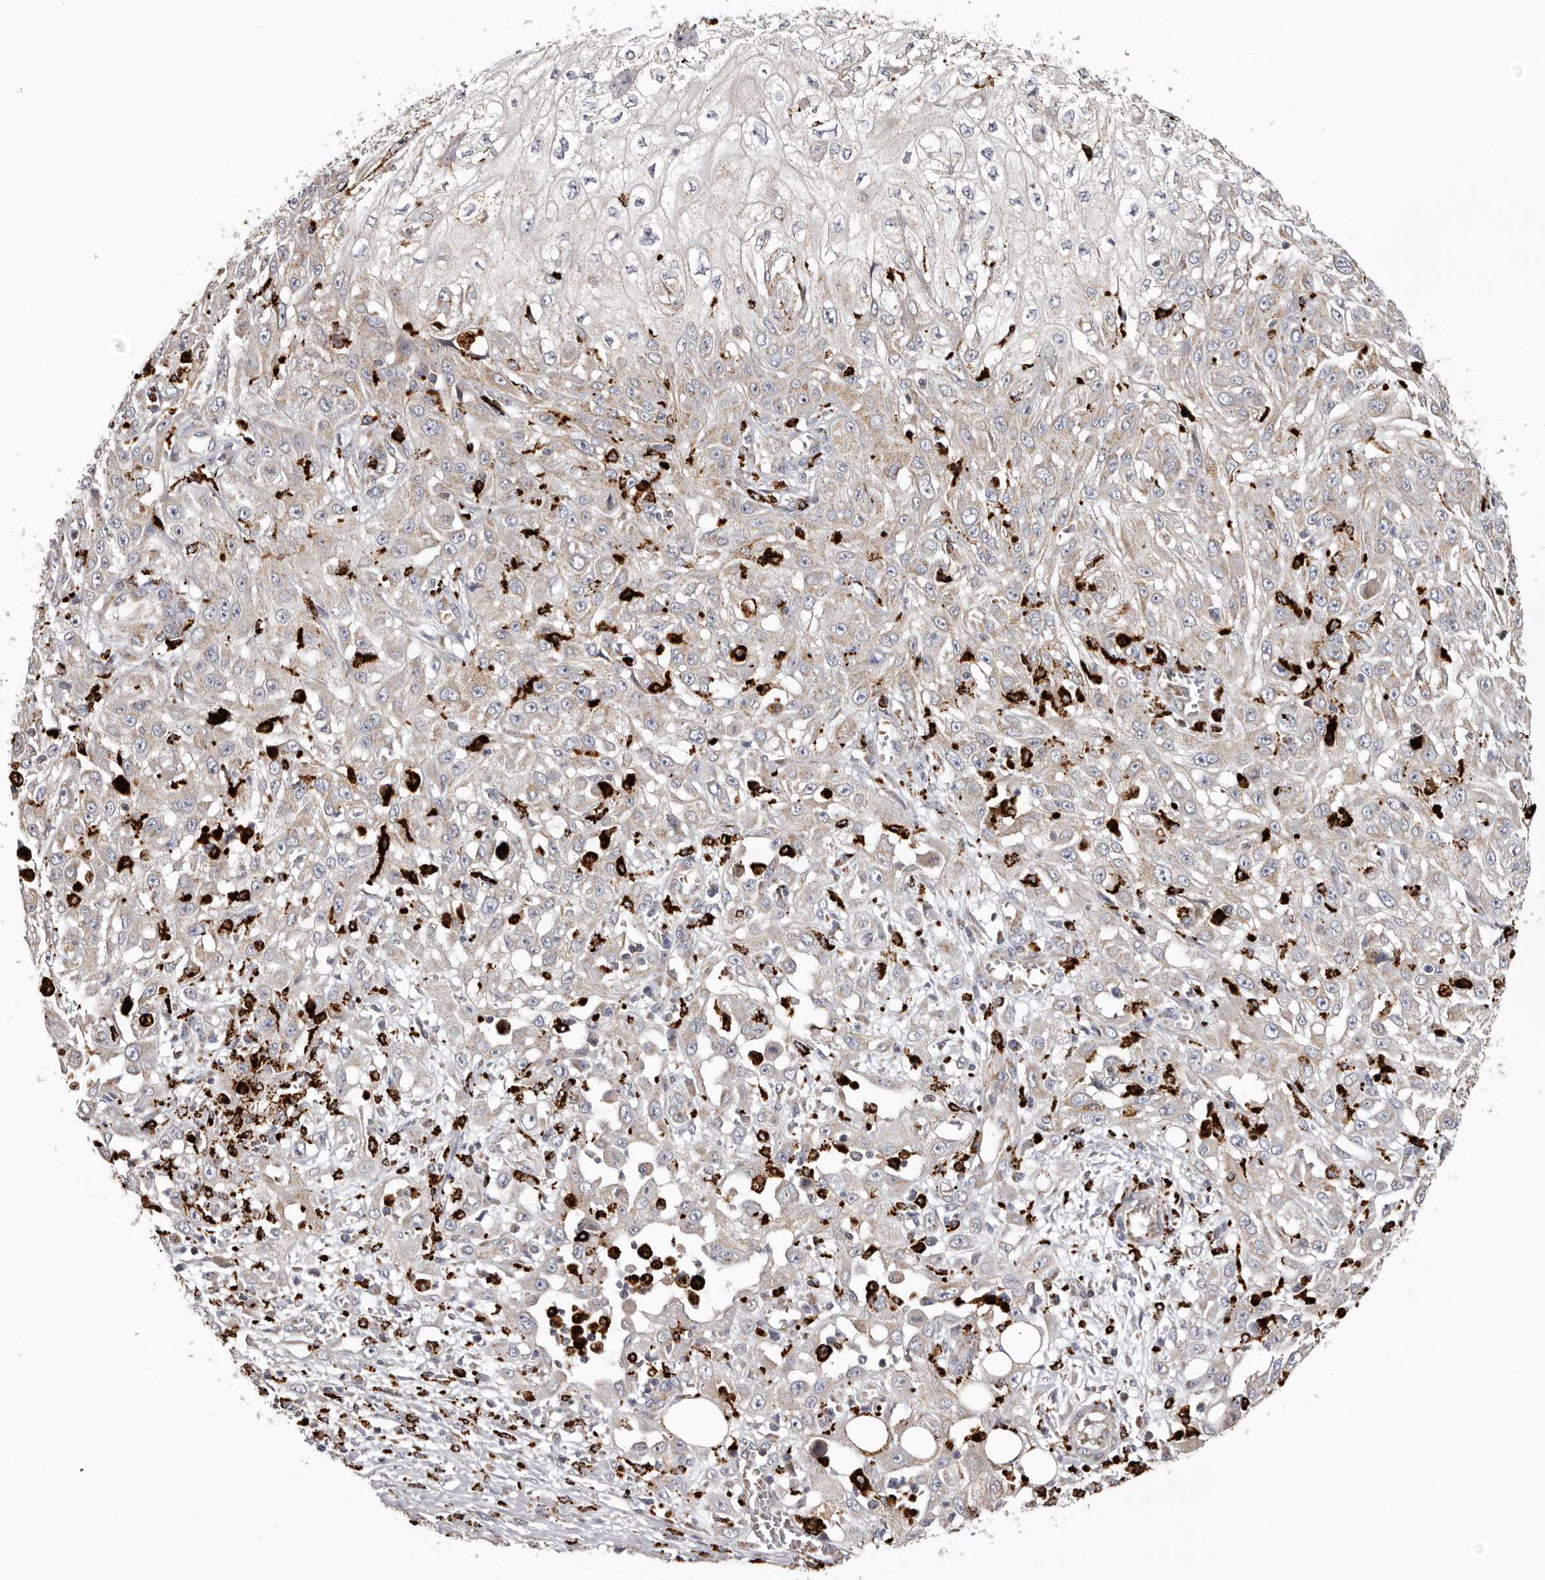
{"staining": {"intensity": "negative", "quantity": "none", "location": "none"}, "tissue": "skin cancer", "cell_type": "Tumor cells", "image_type": "cancer", "snomed": [{"axis": "morphology", "description": "Squamous cell carcinoma, NOS"}, {"axis": "morphology", "description": "Squamous cell carcinoma, metastatic, NOS"}, {"axis": "topography", "description": "Skin"}, {"axis": "topography", "description": "Lymph node"}], "caption": "Immunohistochemistry (IHC) histopathology image of human skin cancer stained for a protein (brown), which exhibits no positivity in tumor cells. The staining is performed using DAB (3,3'-diaminobenzidine) brown chromogen with nuclei counter-stained in using hematoxylin.", "gene": "MECR", "patient": {"sex": "male", "age": 75}}